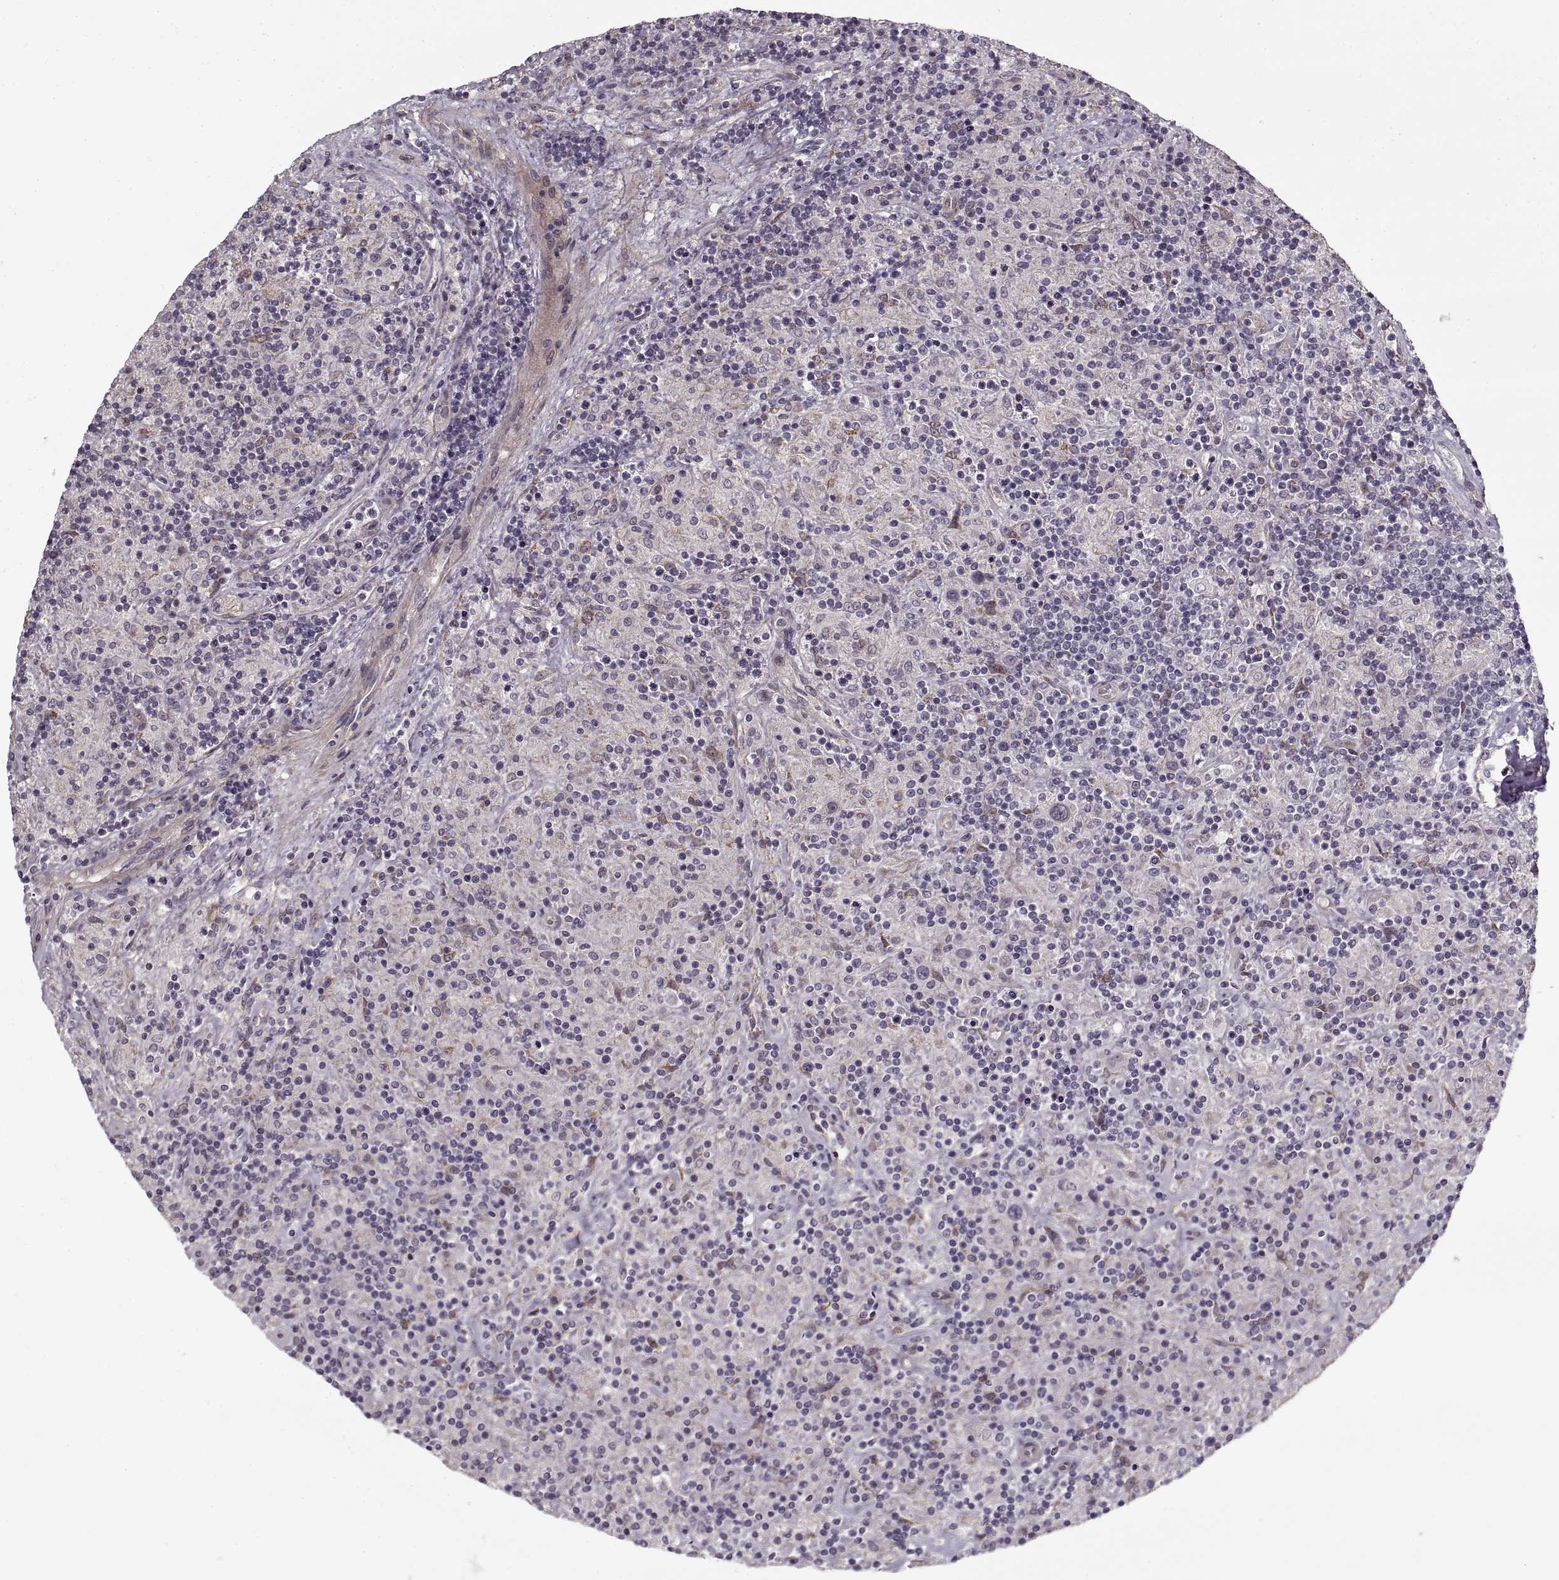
{"staining": {"intensity": "negative", "quantity": "none", "location": "none"}, "tissue": "lymphoma", "cell_type": "Tumor cells", "image_type": "cancer", "snomed": [{"axis": "morphology", "description": "Hodgkin's disease, NOS"}, {"axis": "topography", "description": "Lymph node"}], "caption": "High power microscopy micrograph of an immunohistochemistry (IHC) micrograph of lymphoma, revealing no significant positivity in tumor cells. (IHC, brightfield microscopy, high magnification).", "gene": "LAMB2", "patient": {"sex": "male", "age": 70}}